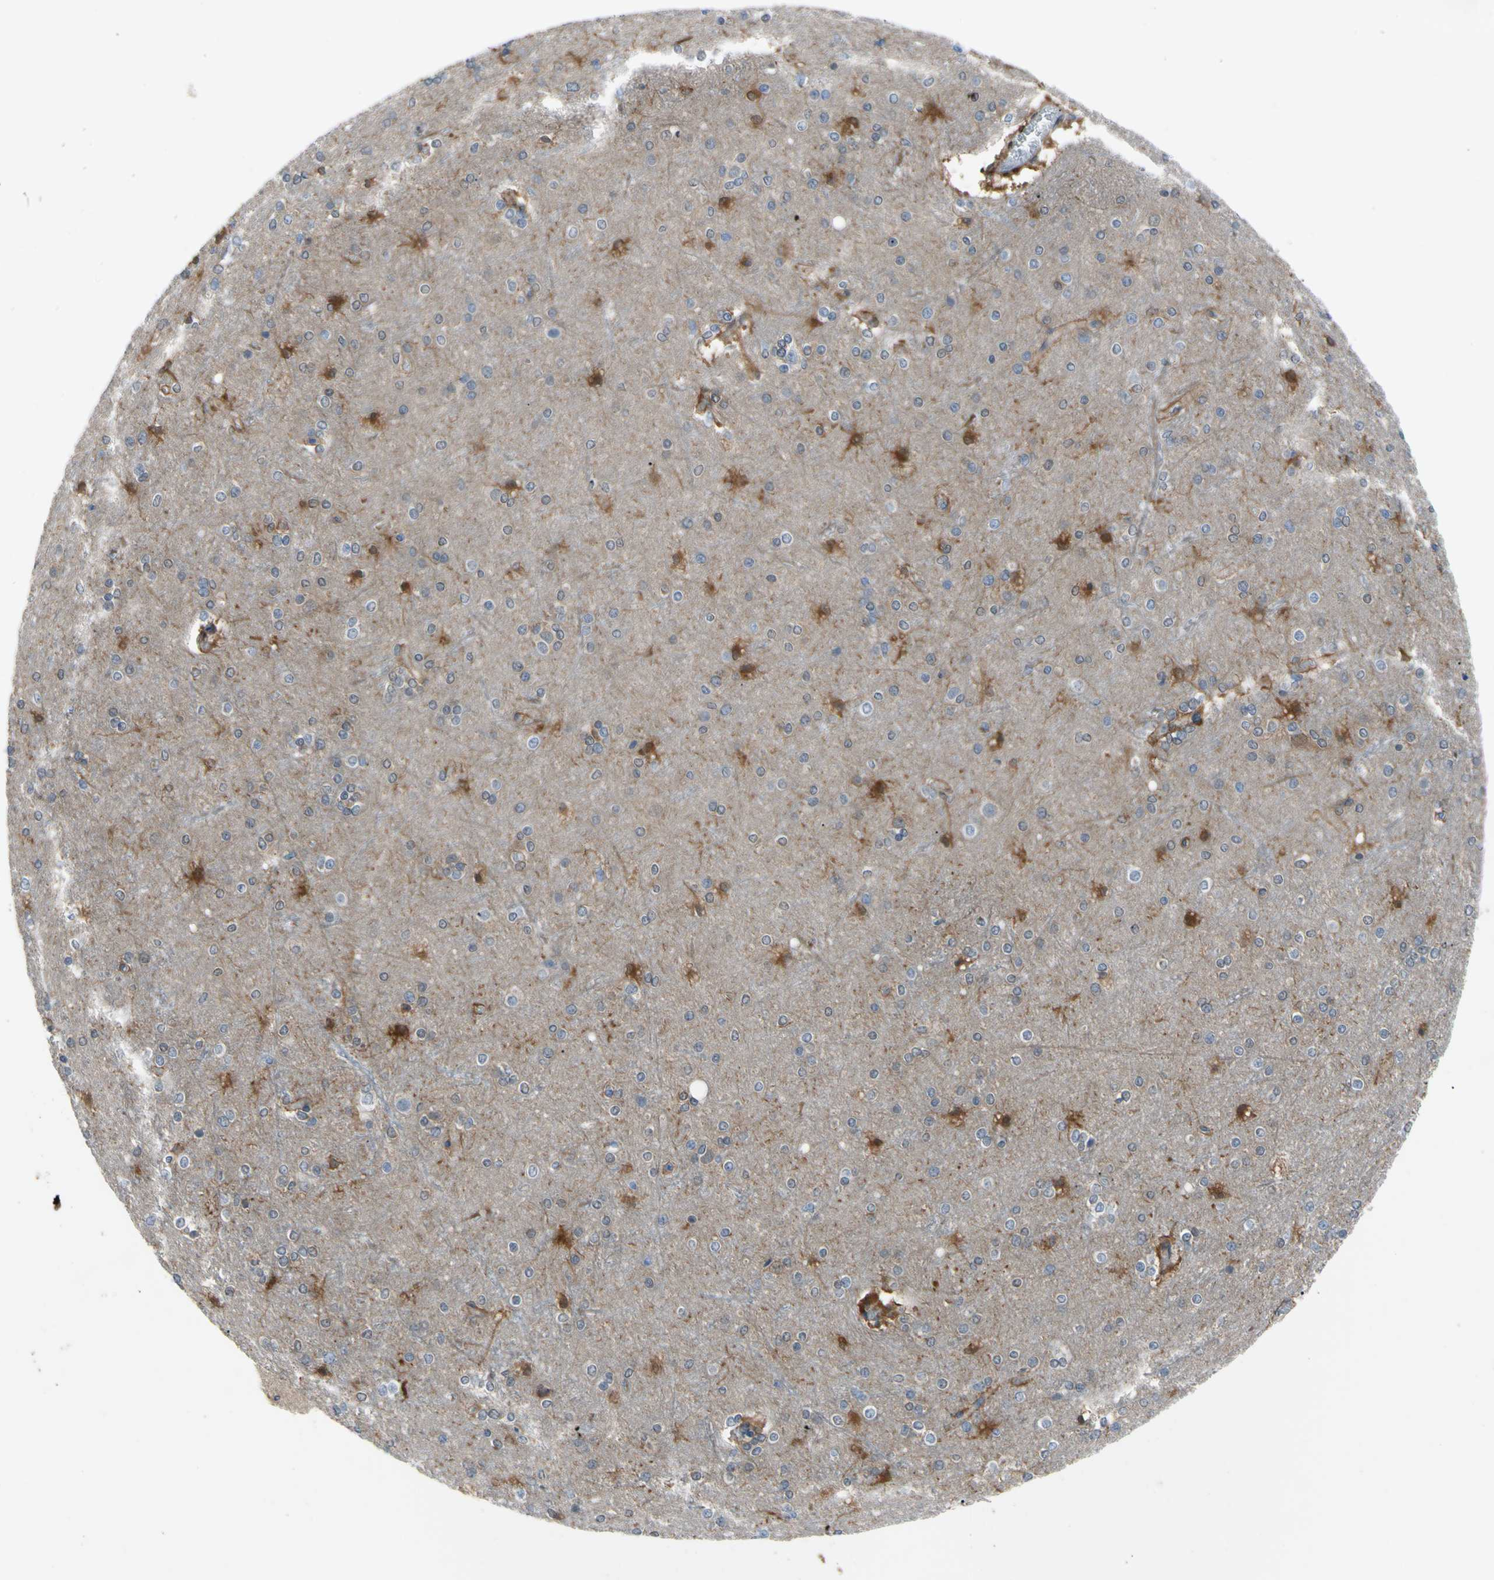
{"staining": {"intensity": "negative", "quantity": "none", "location": "none"}, "tissue": "cerebral cortex", "cell_type": "Endothelial cells", "image_type": "normal", "snomed": [{"axis": "morphology", "description": "Normal tissue, NOS"}, {"axis": "topography", "description": "Cerebral cortex"}], "caption": "Endothelial cells show no significant expression in unremarkable cerebral cortex.", "gene": "NOL3", "patient": {"sex": "female", "age": 54}}